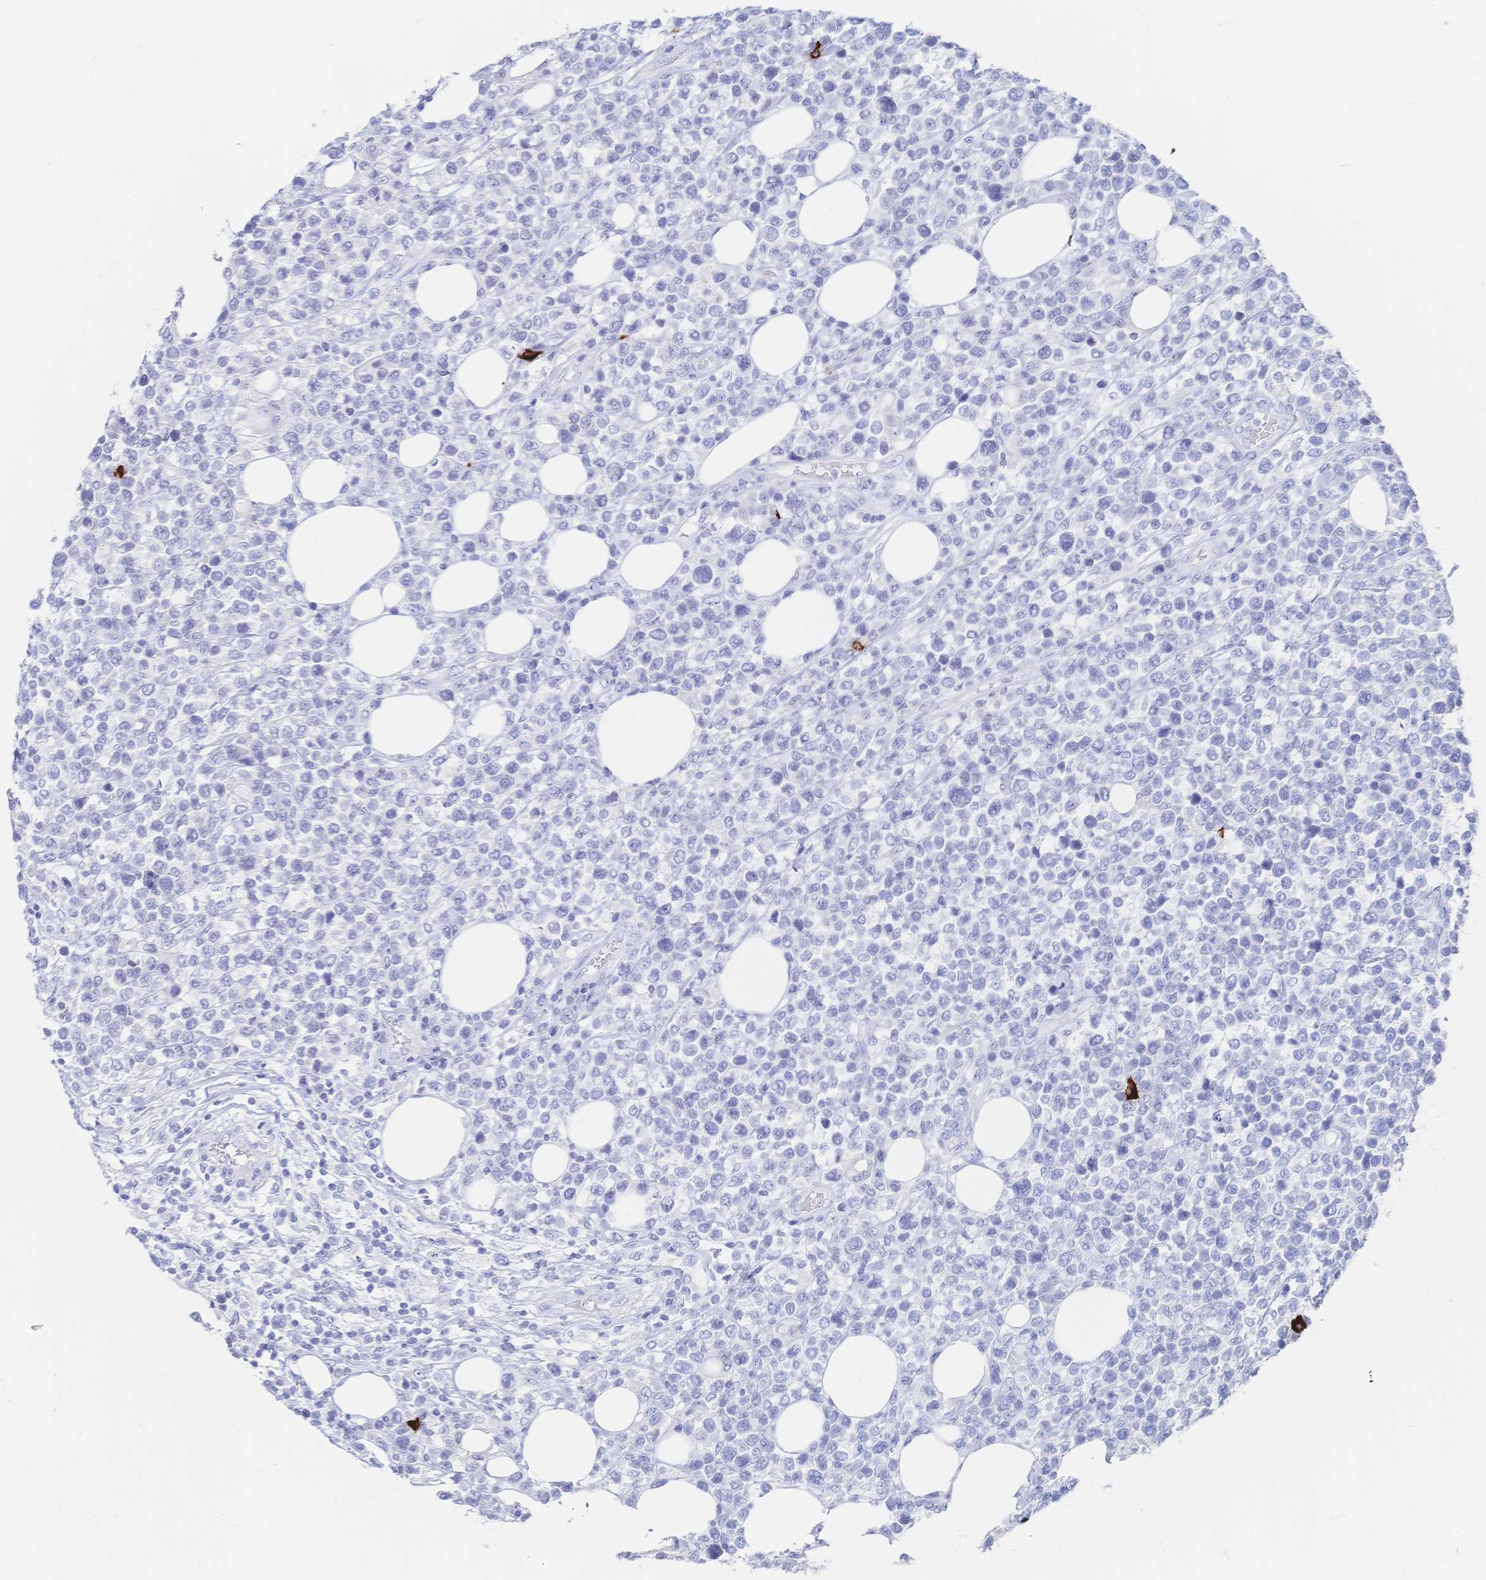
{"staining": {"intensity": "negative", "quantity": "none", "location": "none"}, "tissue": "lymphoma", "cell_type": "Tumor cells", "image_type": "cancer", "snomed": [{"axis": "morphology", "description": "Malignant lymphoma, non-Hodgkin's type, Low grade"}, {"axis": "topography", "description": "Lymph node"}], "caption": "Photomicrograph shows no protein expression in tumor cells of low-grade malignant lymphoma, non-Hodgkin's type tissue.", "gene": "IL2RB", "patient": {"sex": "male", "age": 60}}